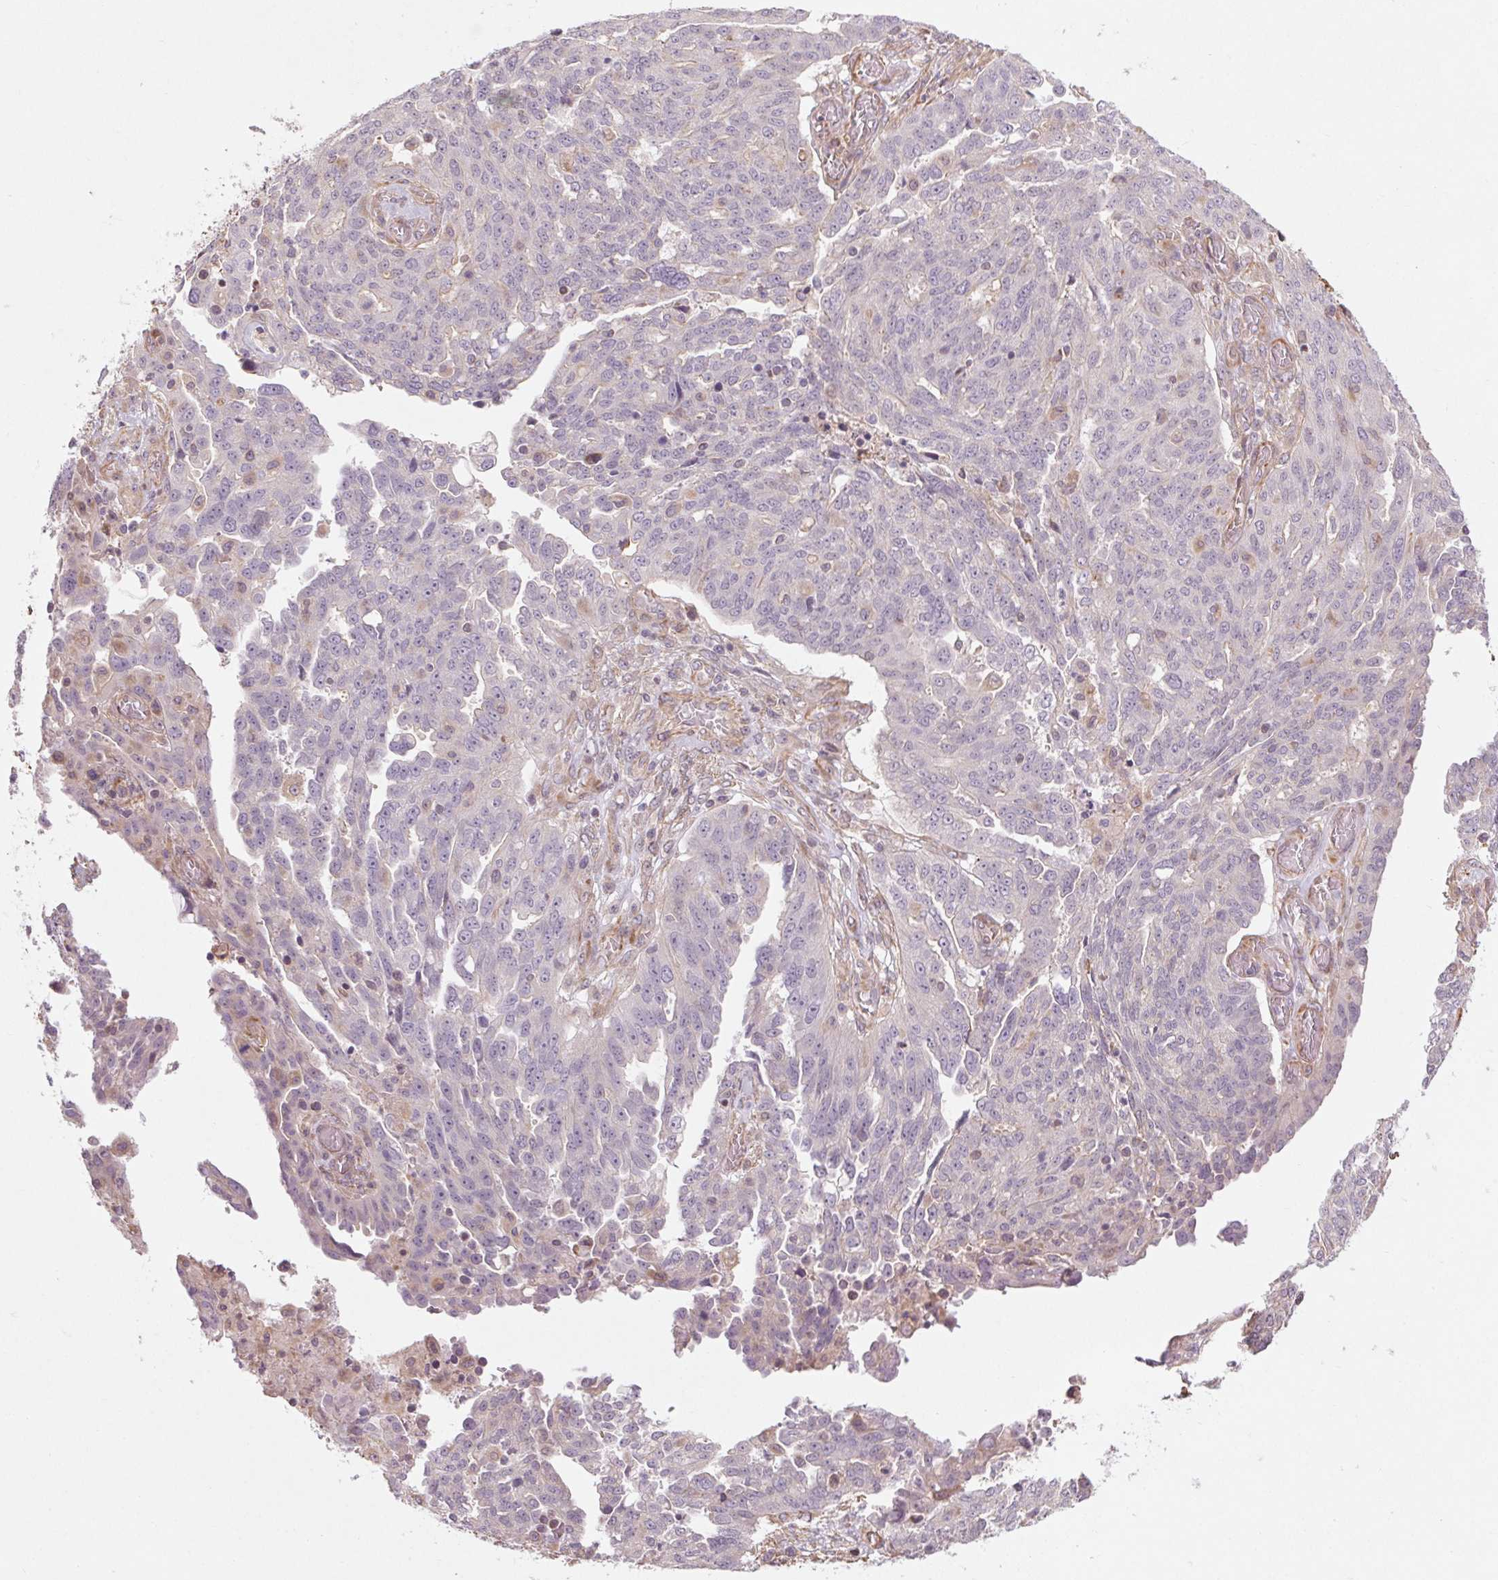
{"staining": {"intensity": "negative", "quantity": "none", "location": "none"}, "tissue": "ovarian cancer", "cell_type": "Tumor cells", "image_type": "cancer", "snomed": [{"axis": "morphology", "description": "Cystadenocarcinoma, serous, NOS"}, {"axis": "topography", "description": "Ovary"}], "caption": "Immunohistochemical staining of ovarian cancer (serous cystadenocarcinoma) displays no significant expression in tumor cells. Nuclei are stained in blue.", "gene": "CCSER1", "patient": {"sex": "female", "age": 67}}